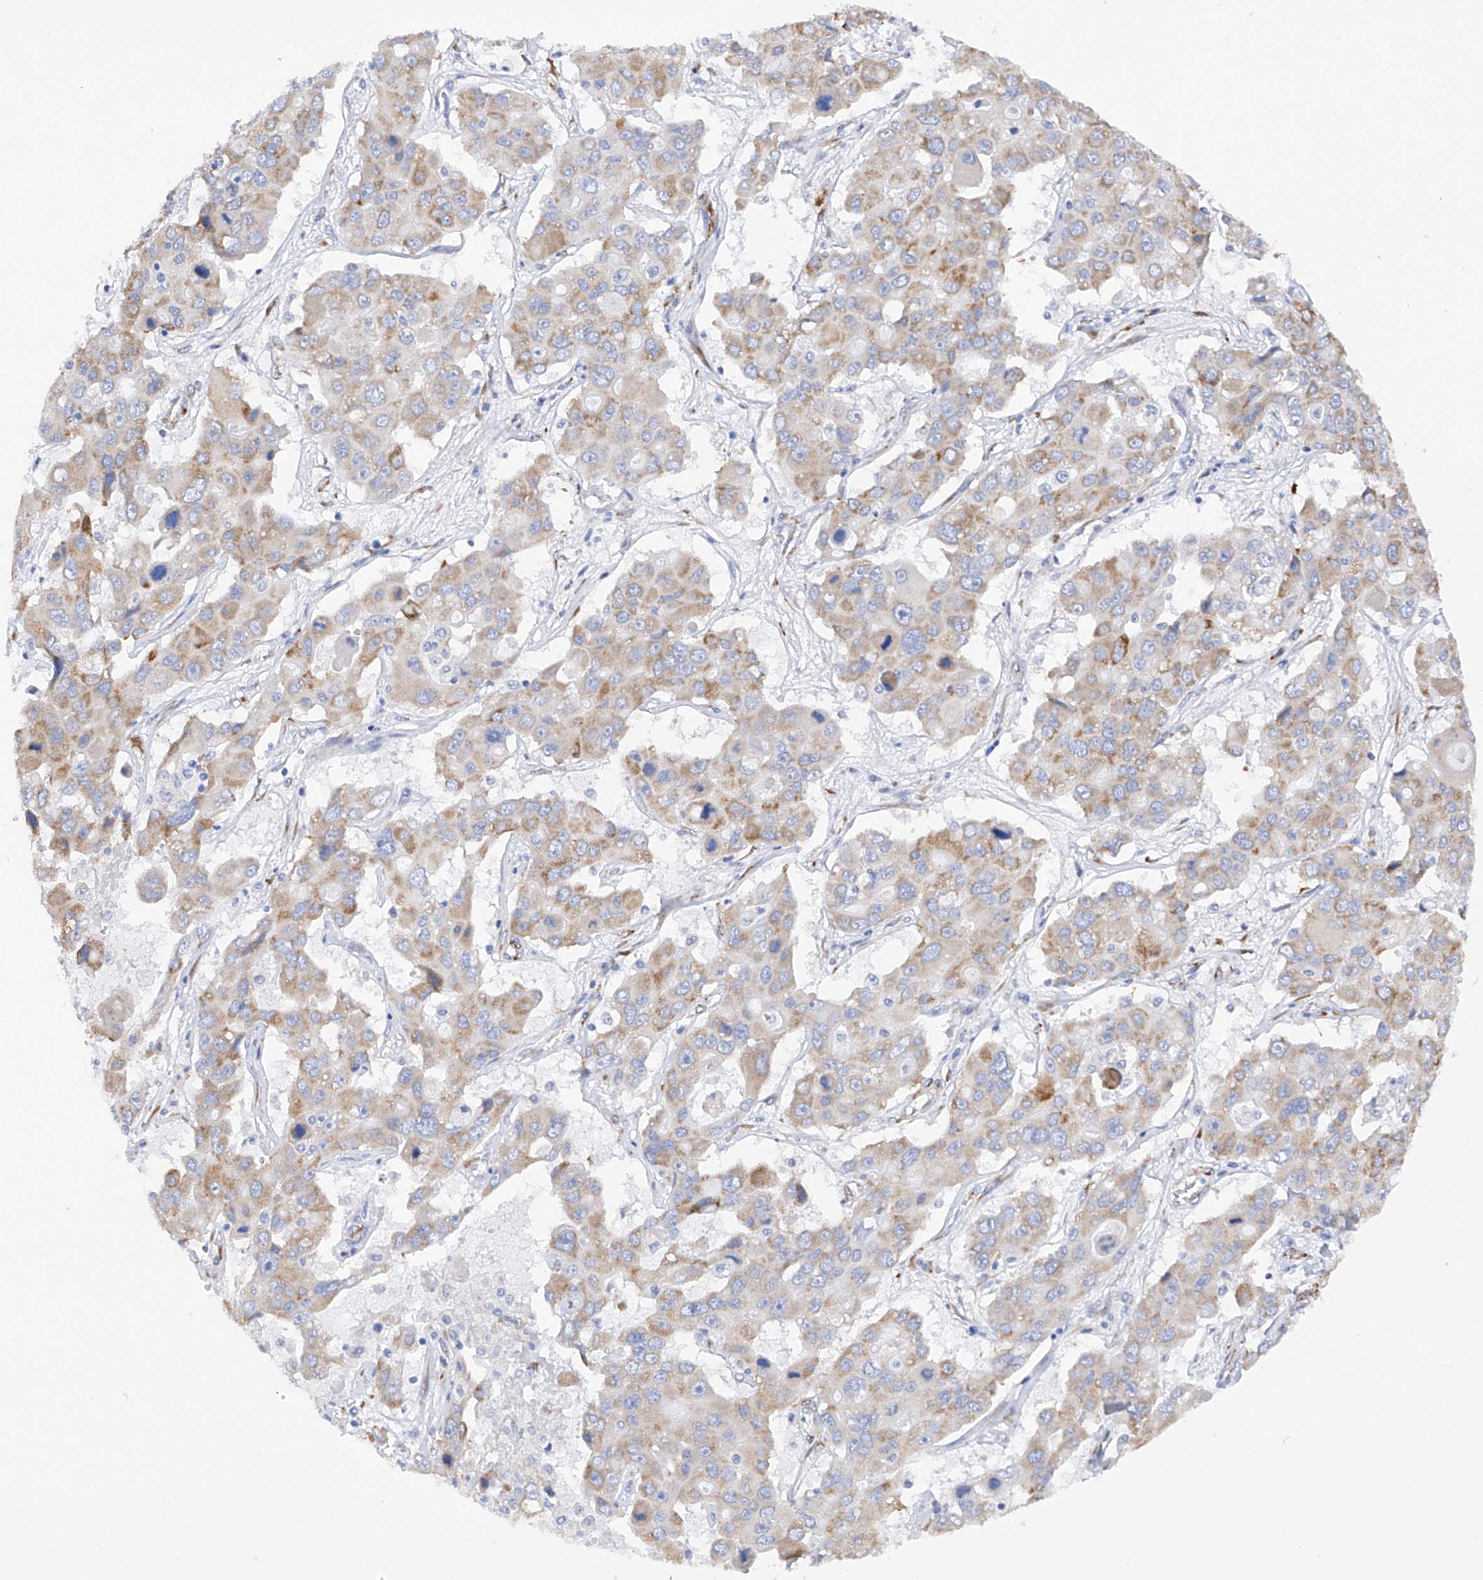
{"staining": {"intensity": "moderate", "quantity": "<25%", "location": "cytoplasmic/membranous"}, "tissue": "liver cancer", "cell_type": "Tumor cells", "image_type": "cancer", "snomed": [{"axis": "morphology", "description": "Cholangiocarcinoma"}, {"axis": "topography", "description": "Liver"}], "caption": "This histopathology image reveals liver cancer (cholangiocarcinoma) stained with IHC to label a protein in brown. The cytoplasmic/membranous of tumor cells show moderate positivity for the protein. Nuclei are counter-stained blue.", "gene": "PDIA5", "patient": {"sex": "male", "age": 67}}